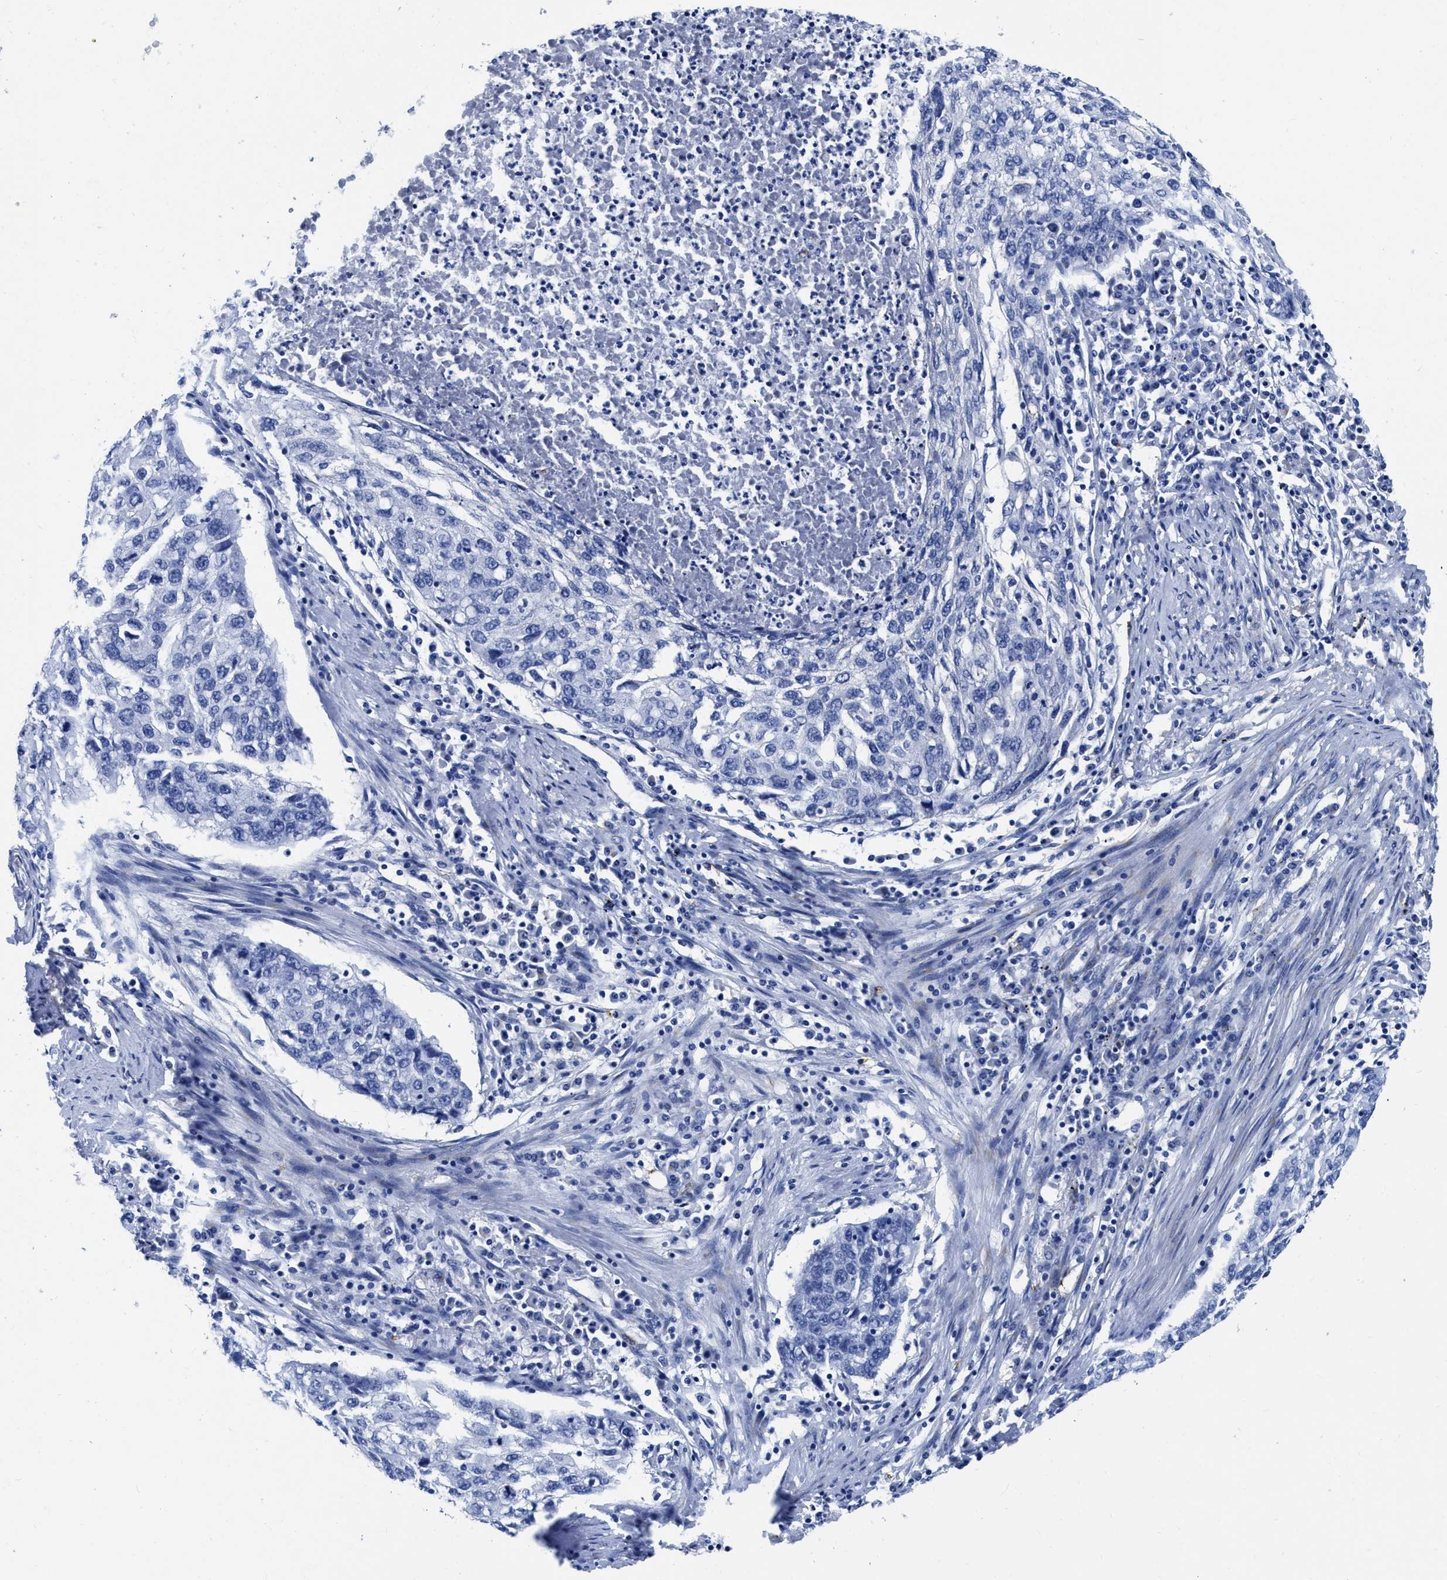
{"staining": {"intensity": "negative", "quantity": "none", "location": "none"}, "tissue": "lung cancer", "cell_type": "Tumor cells", "image_type": "cancer", "snomed": [{"axis": "morphology", "description": "Squamous cell carcinoma, NOS"}, {"axis": "topography", "description": "Lung"}], "caption": "High magnification brightfield microscopy of lung cancer (squamous cell carcinoma) stained with DAB (brown) and counterstained with hematoxylin (blue): tumor cells show no significant expression.", "gene": "TVP23B", "patient": {"sex": "female", "age": 63}}